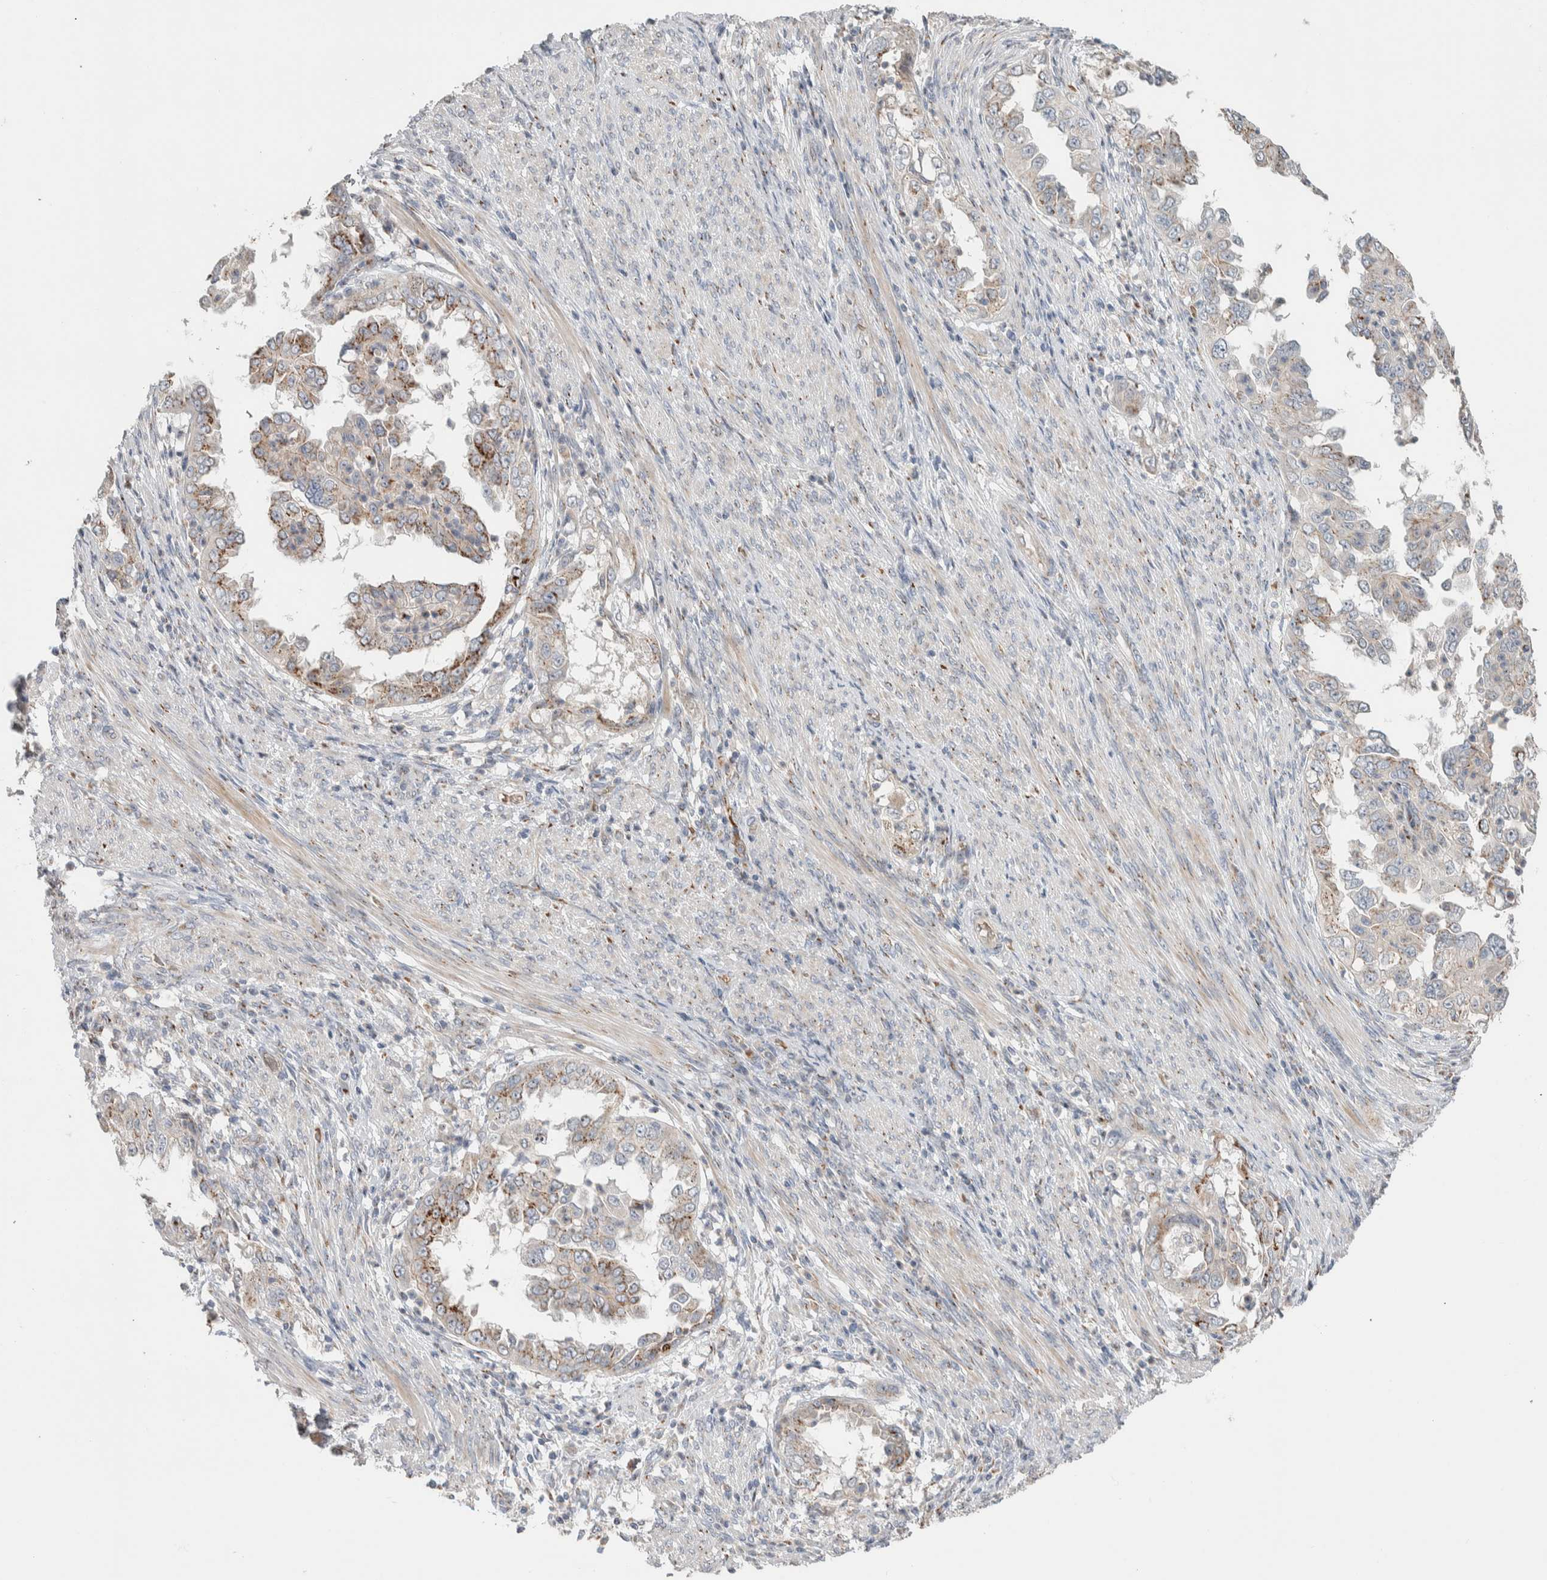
{"staining": {"intensity": "moderate", "quantity": "<25%", "location": "cytoplasmic/membranous"}, "tissue": "endometrial cancer", "cell_type": "Tumor cells", "image_type": "cancer", "snomed": [{"axis": "morphology", "description": "Adenocarcinoma, NOS"}, {"axis": "topography", "description": "Endometrium"}], "caption": "Moderate cytoplasmic/membranous protein staining is appreciated in about <25% of tumor cells in adenocarcinoma (endometrial).", "gene": "SLC38A10", "patient": {"sex": "female", "age": 85}}